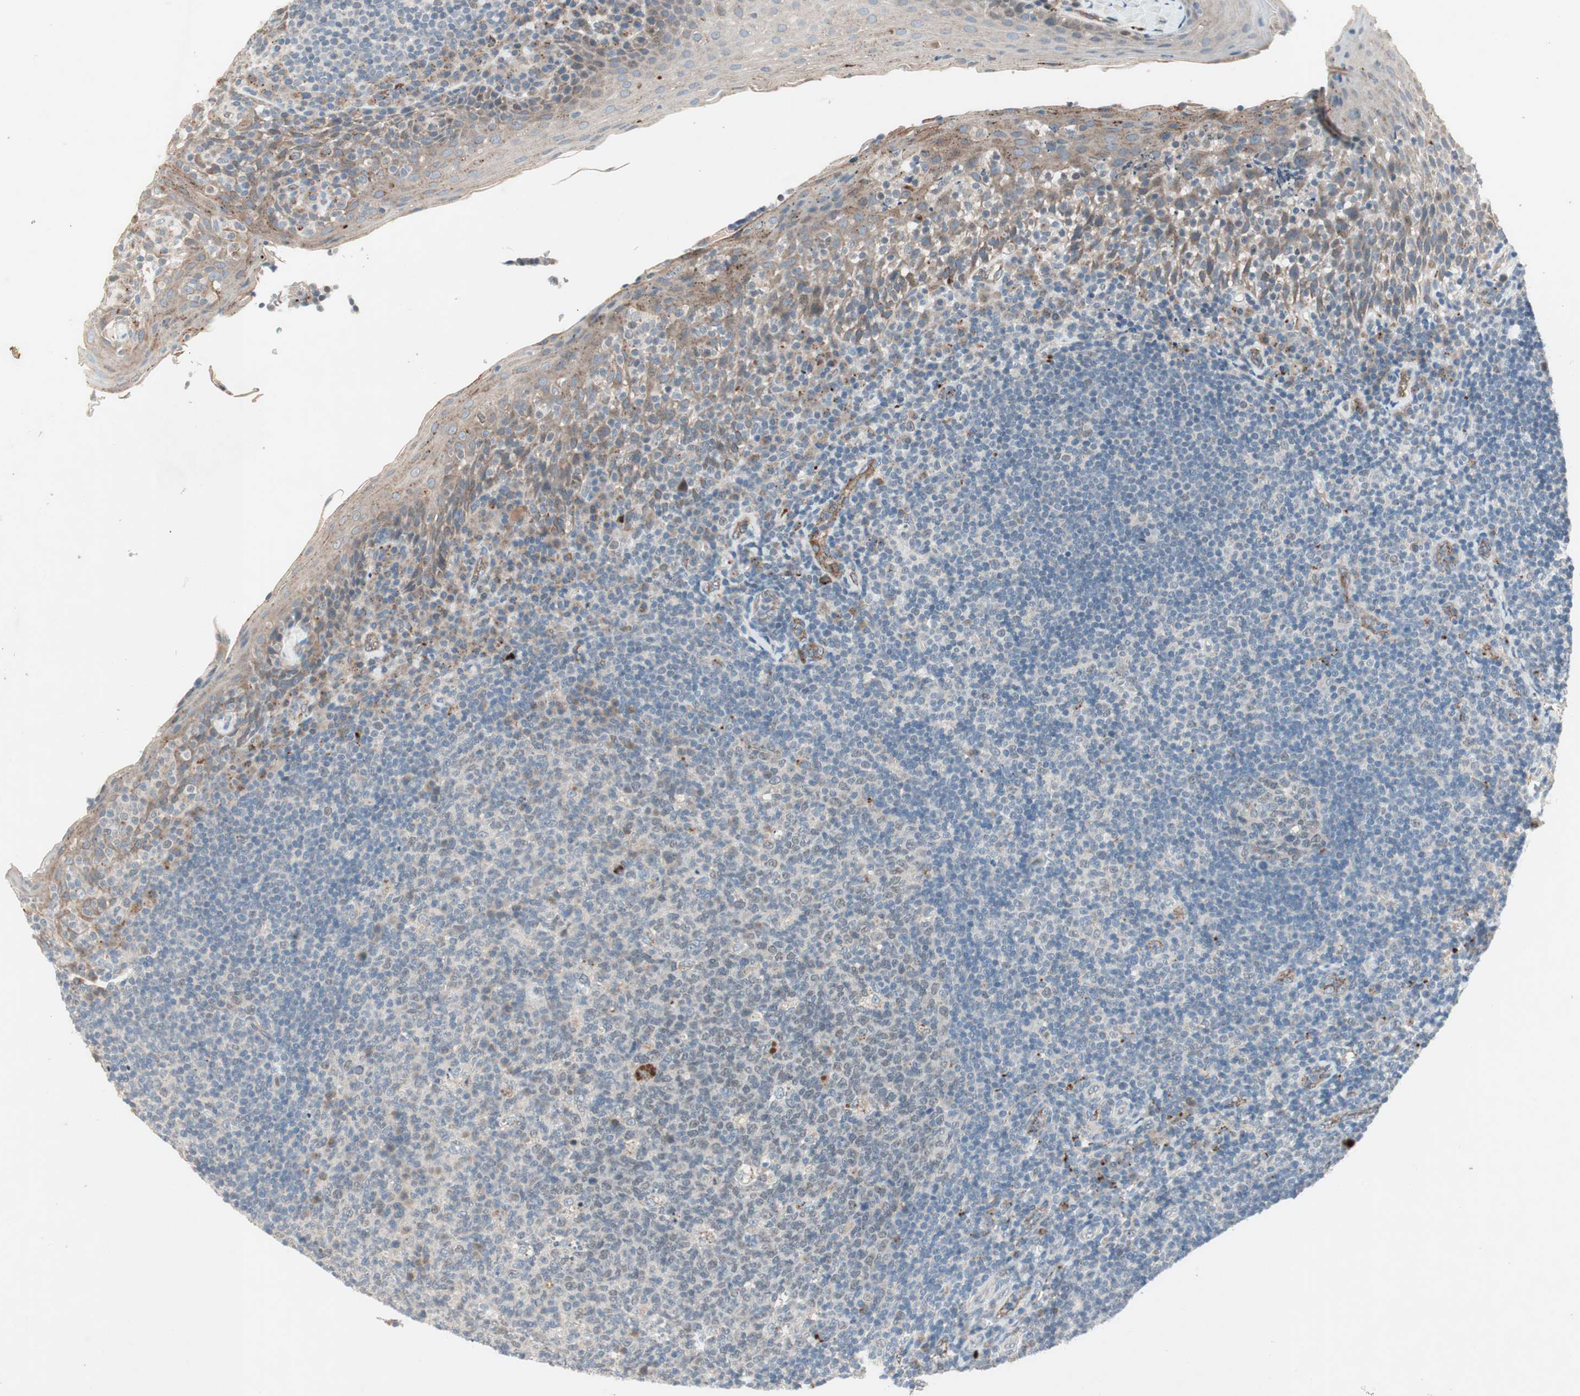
{"staining": {"intensity": "weak", "quantity": "25%-75%", "location": "cytoplasmic/membranous,nuclear"}, "tissue": "tonsil", "cell_type": "Germinal center cells", "image_type": "normal", "snomed": [{"axis": "morphology", "description": "Normal tissue, NOS"}, {"axis": "topography", "description": "Tonsil"}], "caption": "Weak cytoplasmic/membranous,nuclear staining is seen in about 25%-75% of germinal center cells in benign tonsil.", "gene": "FGFR4", "patient": {"sex": "male", "age": 17}}